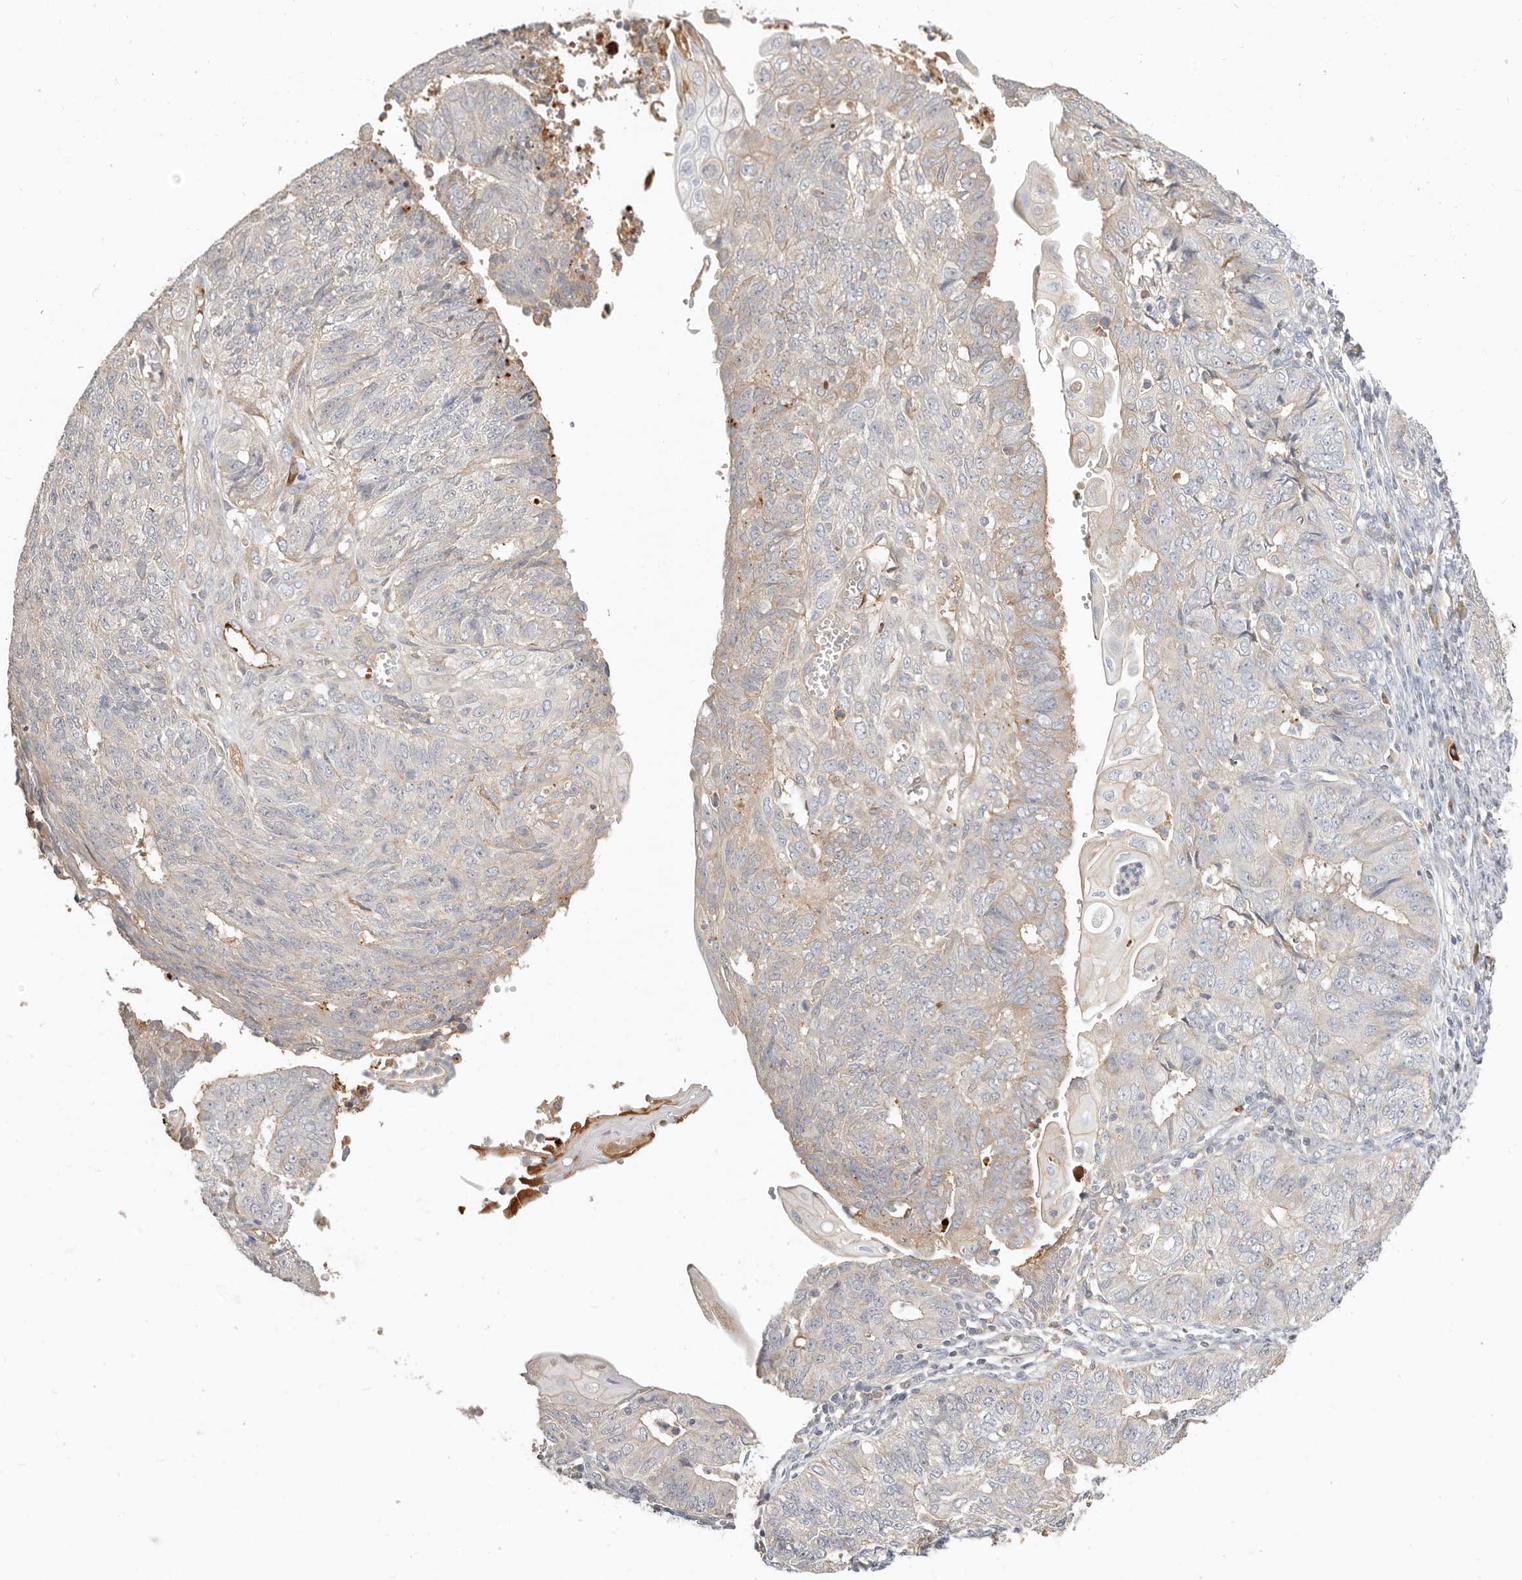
{"staining": {"intensity": "weak", "quantity": "<25%", "location": "cytoplasmic/membranous"}, "tissue": "endometrial cancer", "cell_type": "Tumor cells", "image_type": "cancer", "snomed": [{"axis": "morphology", "description": "Adenocarcinoma, NOS"}, {"axis": "topography", "description": "Endometrium"}], "caption": "Photomicrograph shows no significant protein expression in tumor cells of endometrial cancer.", "gene": "MTFR2", "patient": {"sex": "female", "age": 32}}